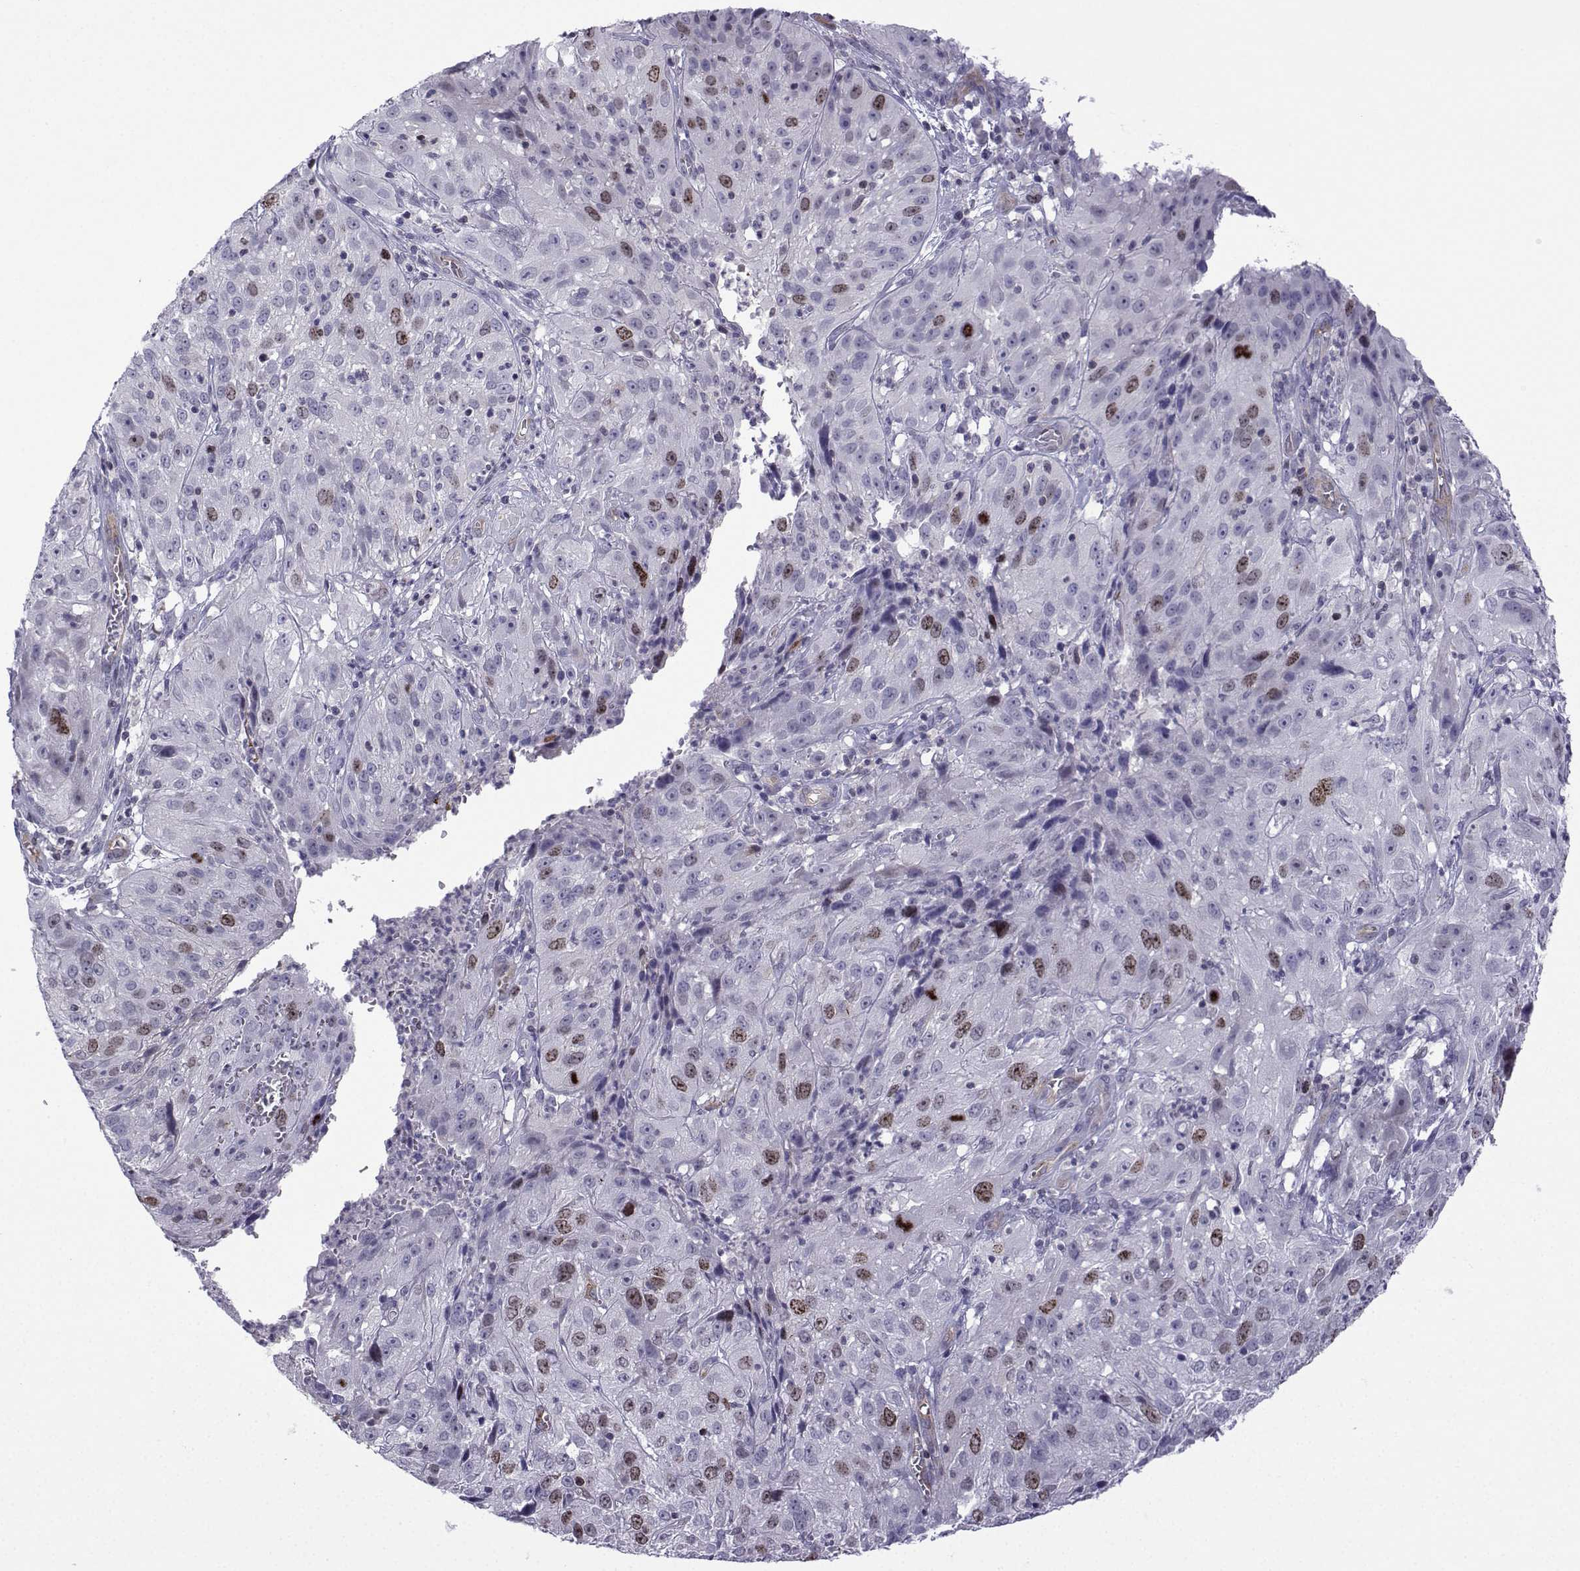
{"staining": {"intensity": "strong", "quantity": "<25%", "location": "cytoplasmic/membranous,nuclear"}, "tissue": "cervical cancer", "cell_type": "Tumor cells", "image_type": "cancer", "snomed": [{"axis": "morphology", "description": "Squamous cell carcinoma, NOS"}, {"axis": "topography", "description": "Cervix"}], "caption": "Cervical cancer stained with DAB (3,3'-diaminobenzidine) immunohistochemistry demonstrates medium levels of strong cytoplasmic/membranous and nuclear expression in about <25% of tumor cells.", "gene": "INCENP", "patient": {"sex": "female", "age": 32}}